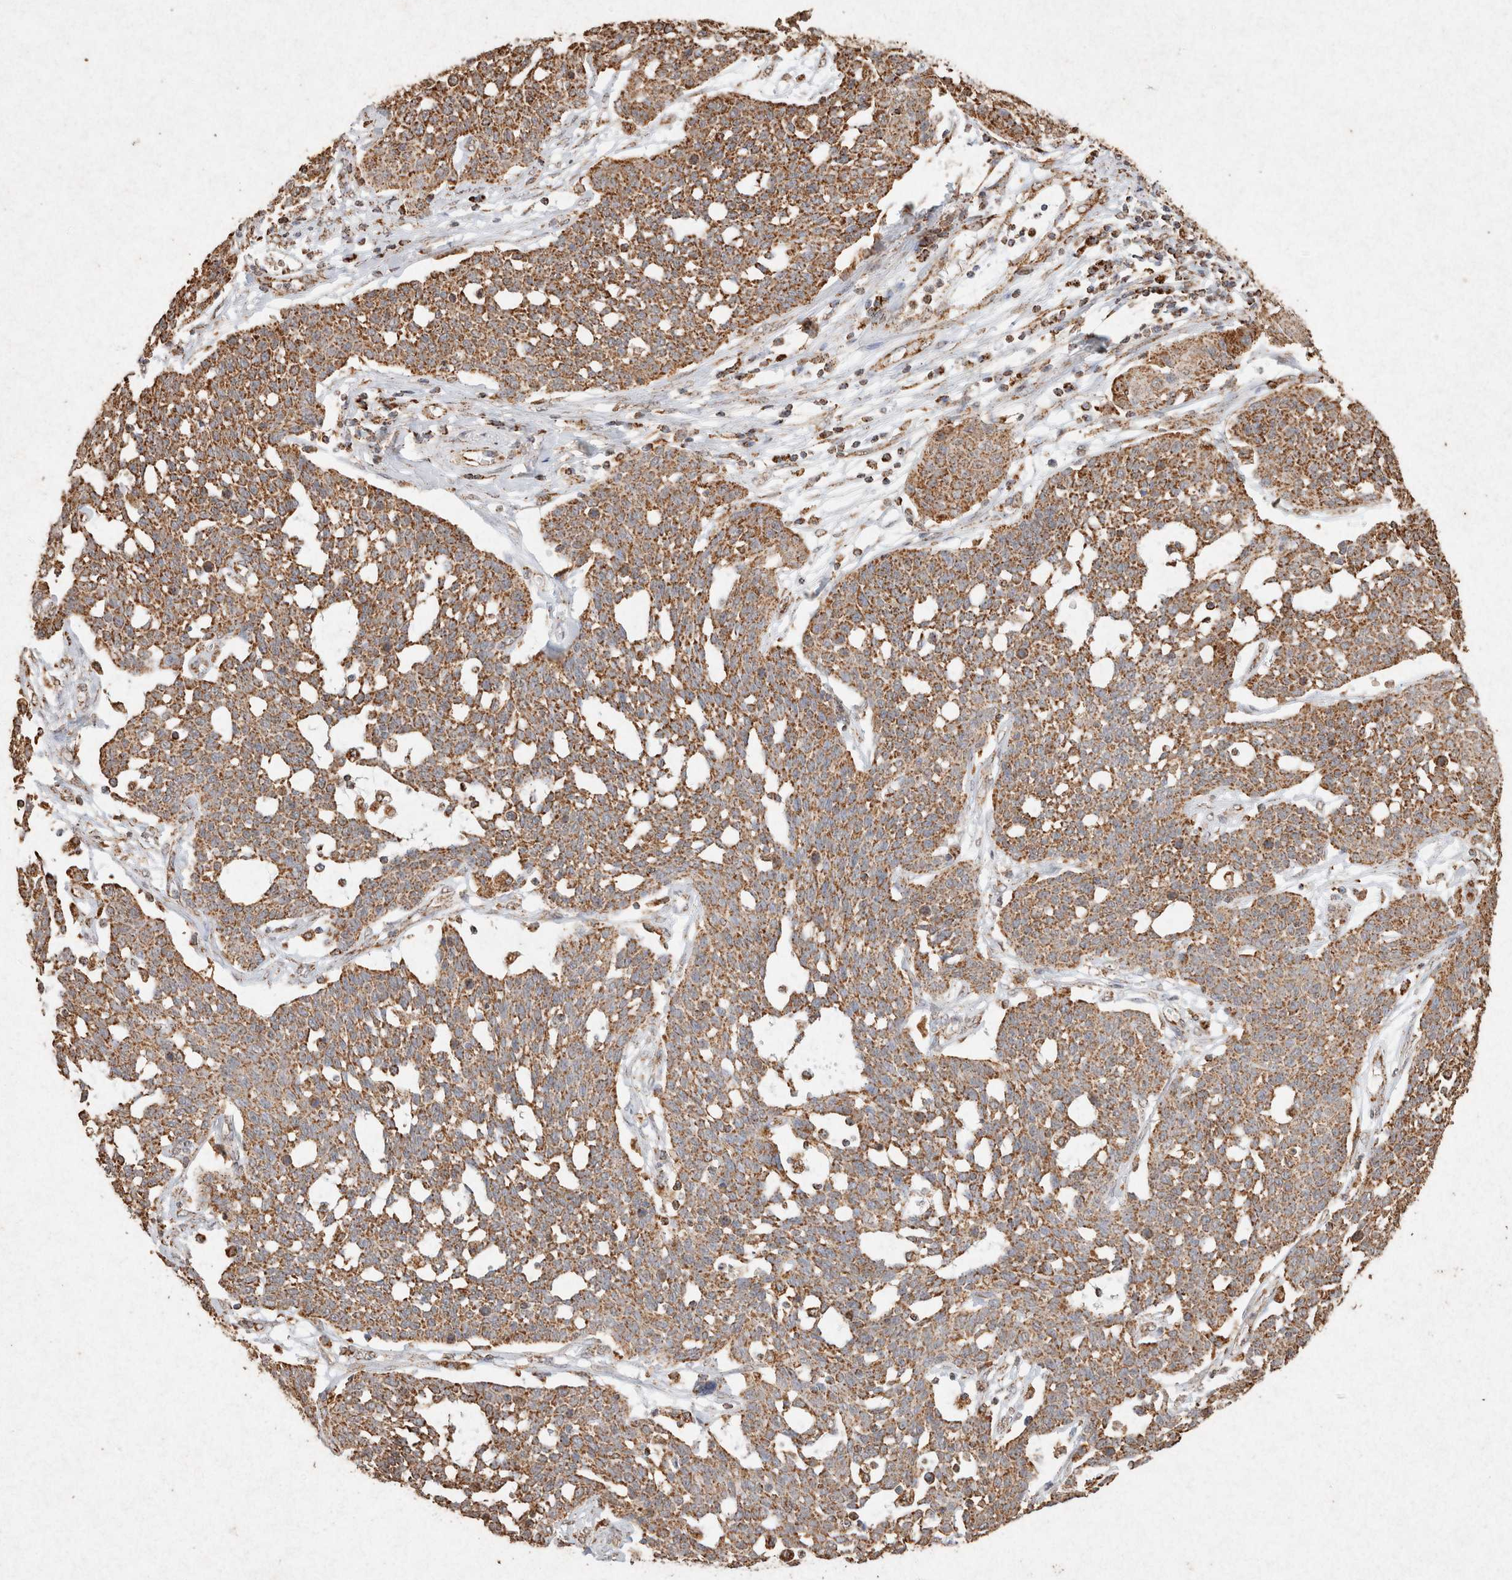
{"staining": {"intensity": "moderate", "quantity": ">75%", "location": "cytoplasmic/membranous"}, "tissue": "cervical cancer", "cell_type": "Tumor cells", "image_type": "cancer", "snomed": [{"axis": "morphology", "description": "Squamous cell carcinoma, NOS"}, {"axis": "topography", "description": "Cervix"}], "caption": "Tumor cells demonstrate medium levels of moderate cytoplasmic/membranous expression in approximately >75% of cells in human cervical cancer.", "gene": "SDC2", "patient": {"sex": "female", "age": 34}}